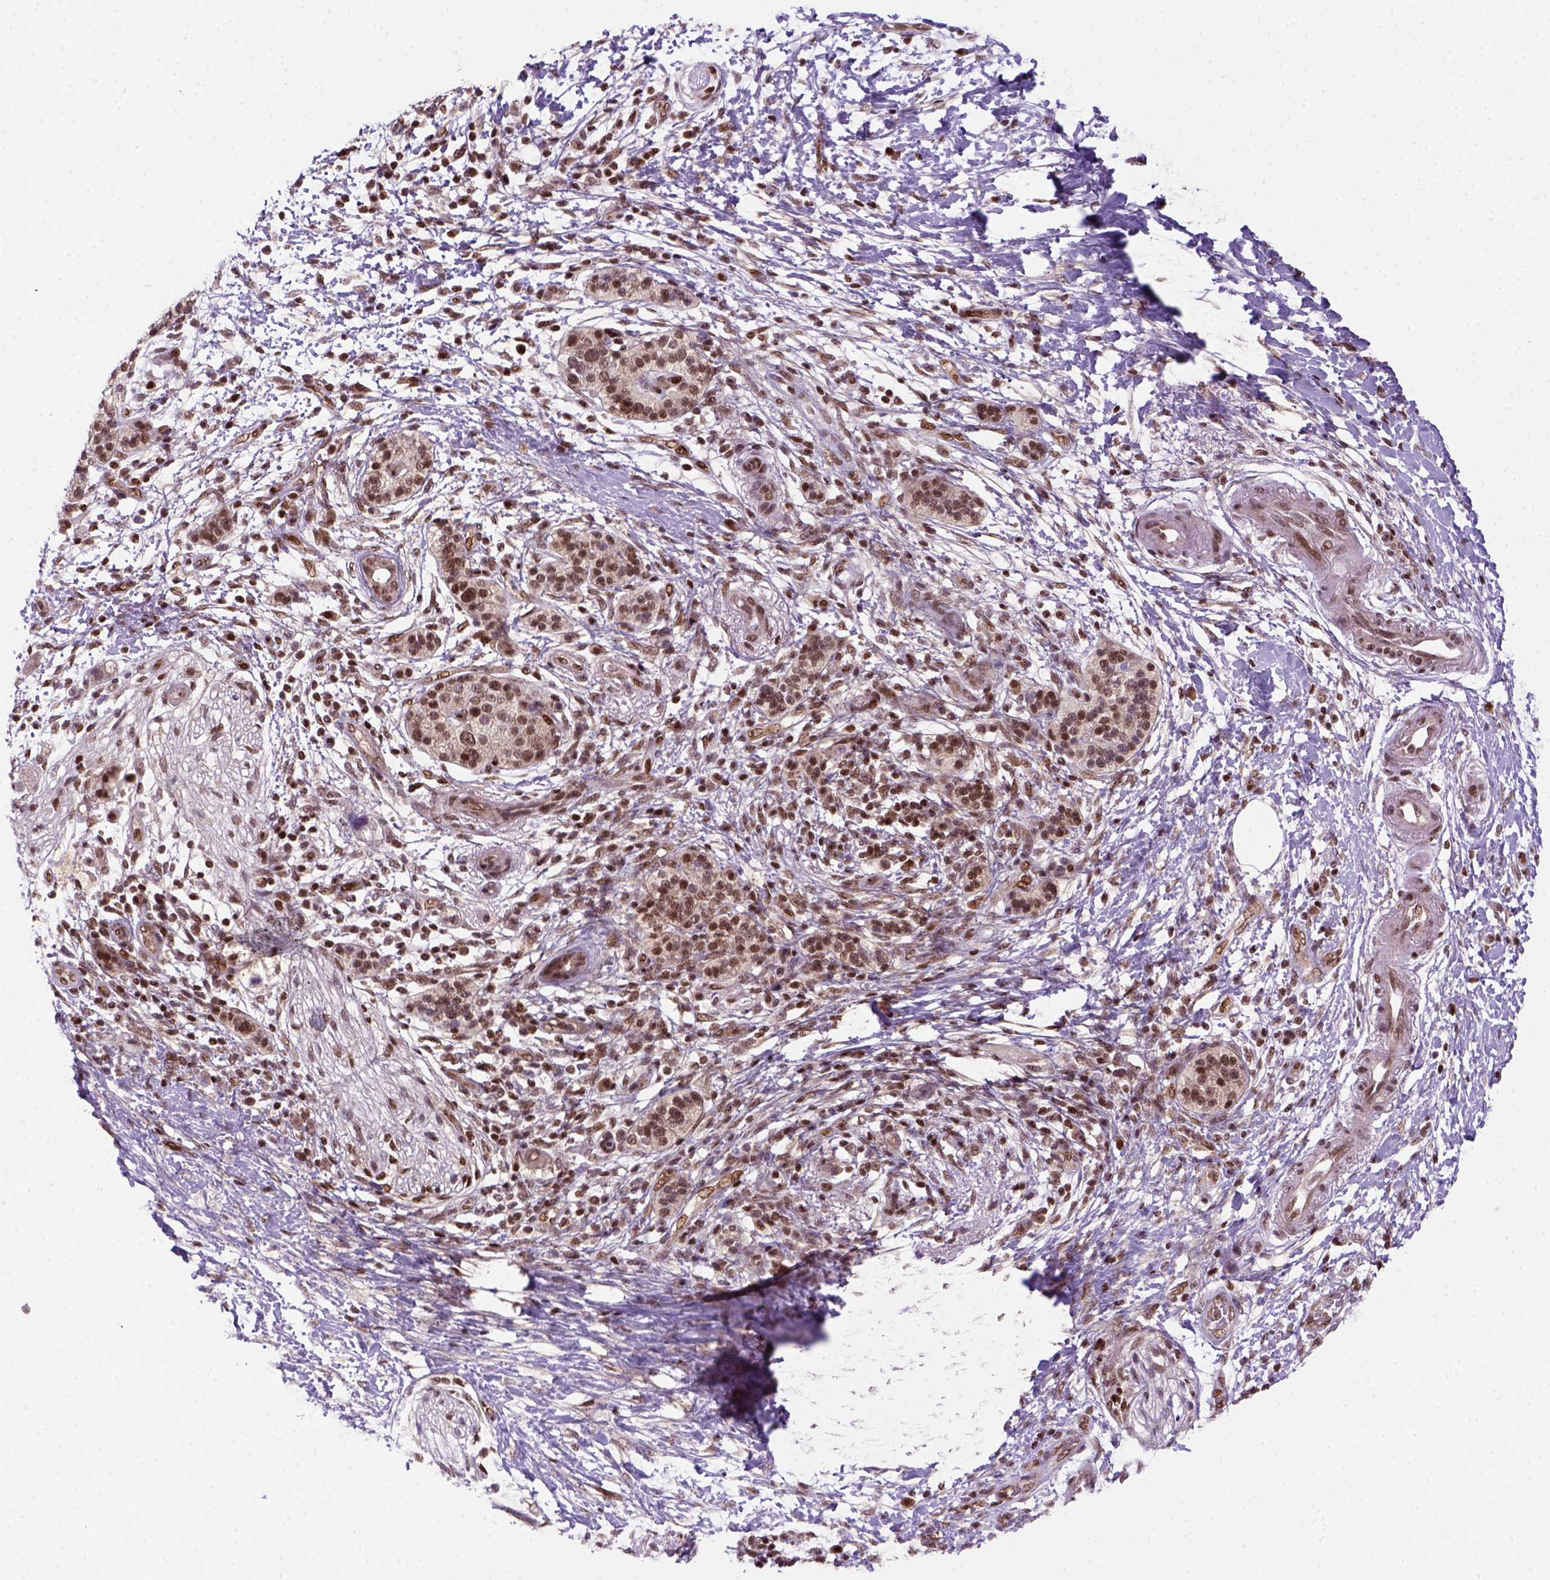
{"staining": {"intensity": "moderate", "quantity": ">75%", "location": "nuclear"}, "tissue": "pancreatic cancer", "cell_type": "Tumor cells", "image_type": "cancer", "snomed": [{"axis": "morphology", "description": "Adenocarcinoma, NOS"}, {"axis": "topography", "description": "Pancreas"}], "caption": "Moderate nuclear staining for a protein is appreciated in approximately >75% of tumor cells of pancreatic cancer using immunohistochemistry.", "gene": "MGMT", "patient": {"sex": "female", "age": 72}}